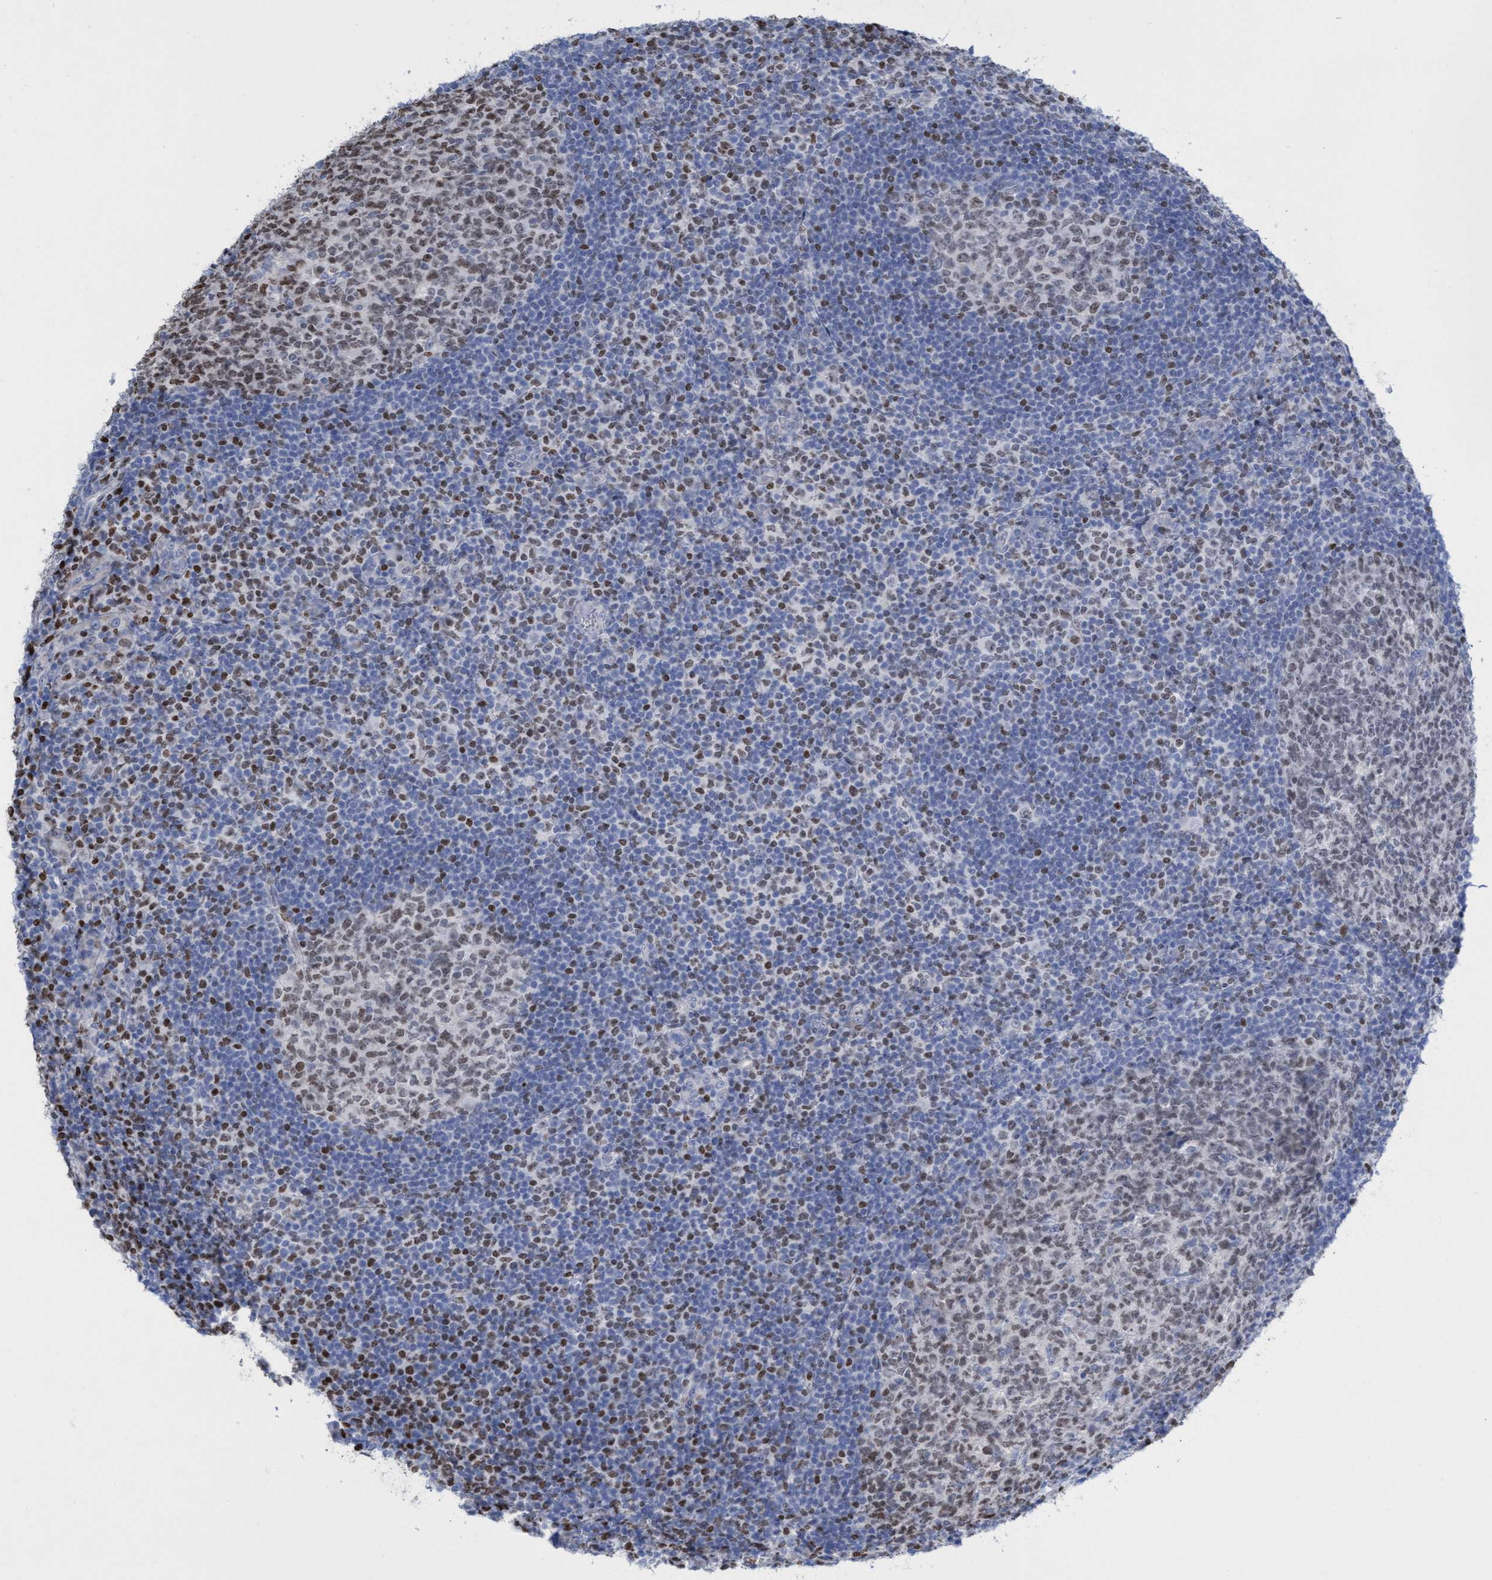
{"staining": {"intensity": "weak", "quantity": ">75%", "location": "nuclear"}, "tissue": "tonsil", "cell_type": "Germinal center cells", "image_type": "normal", "snomed": [{"axis": "morphology", "description": "Normal tissue, NOS"}, {"axis": "topography", "description": "Tonsil"}], "caption": "About >75% of germinal center cells in benign tonsil show weak nuclear protein positivity as visualized by brown immunohistochemical staining.", "gene": "CBX2", "patient": {"sex": "male", "age": 37}}